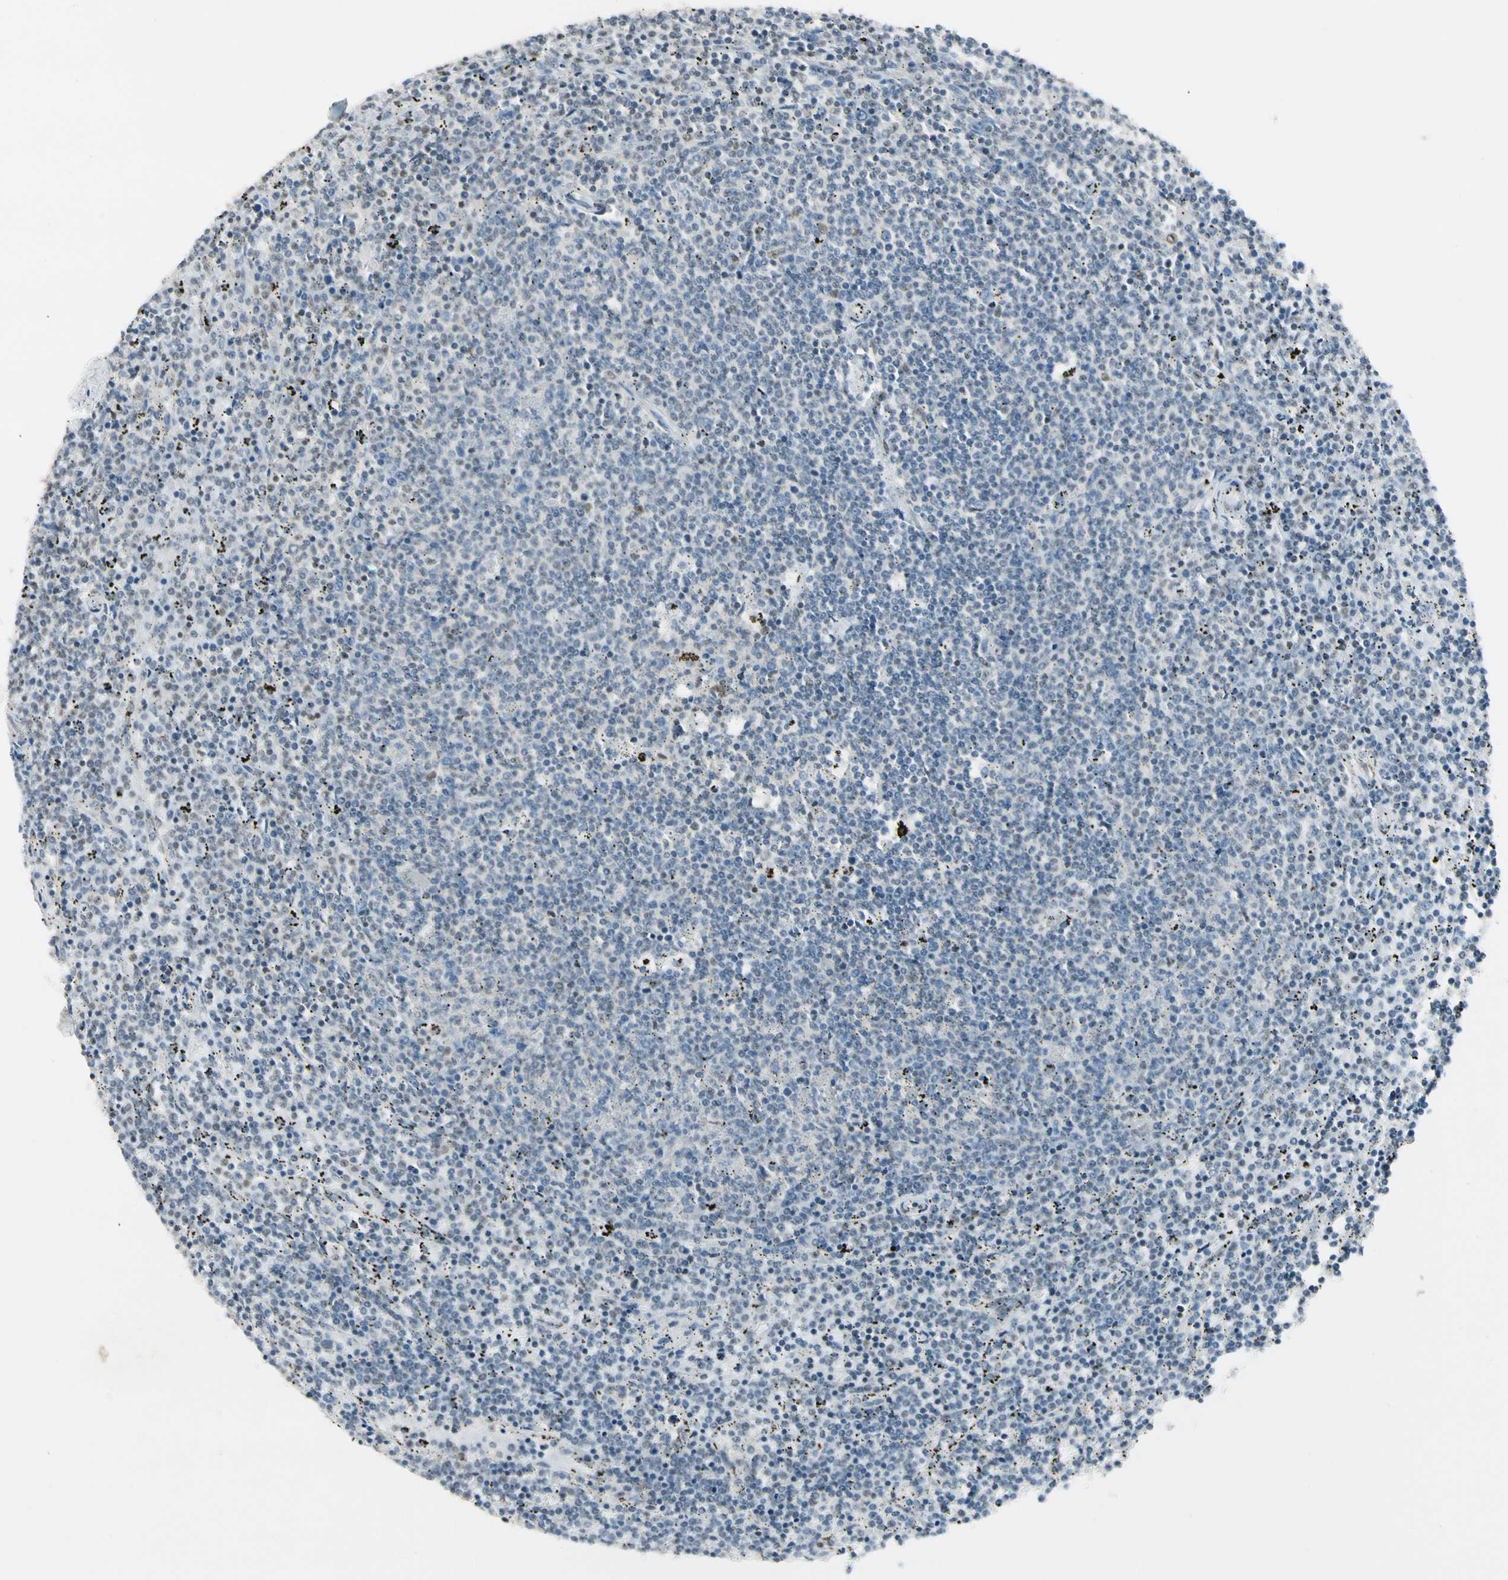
{"staining": {"intensity": "negative", "quantity": "none", "location": "none"}, "tissue": "lymphoma", "cell_type": "Tumor cells", "image_type": "cancer", "snomed": [{"axis": "morphology", "description": "Malignant lymphoma, non-Hodgkin's type, Low grade"}, {"axis": "topography", "description": "Spleen"}], "caption": "Tumor cells are negative for brown protein staining in lymphoma.", "gene": "ATXN1", "patient": {"sex": "female", "age": 50}}